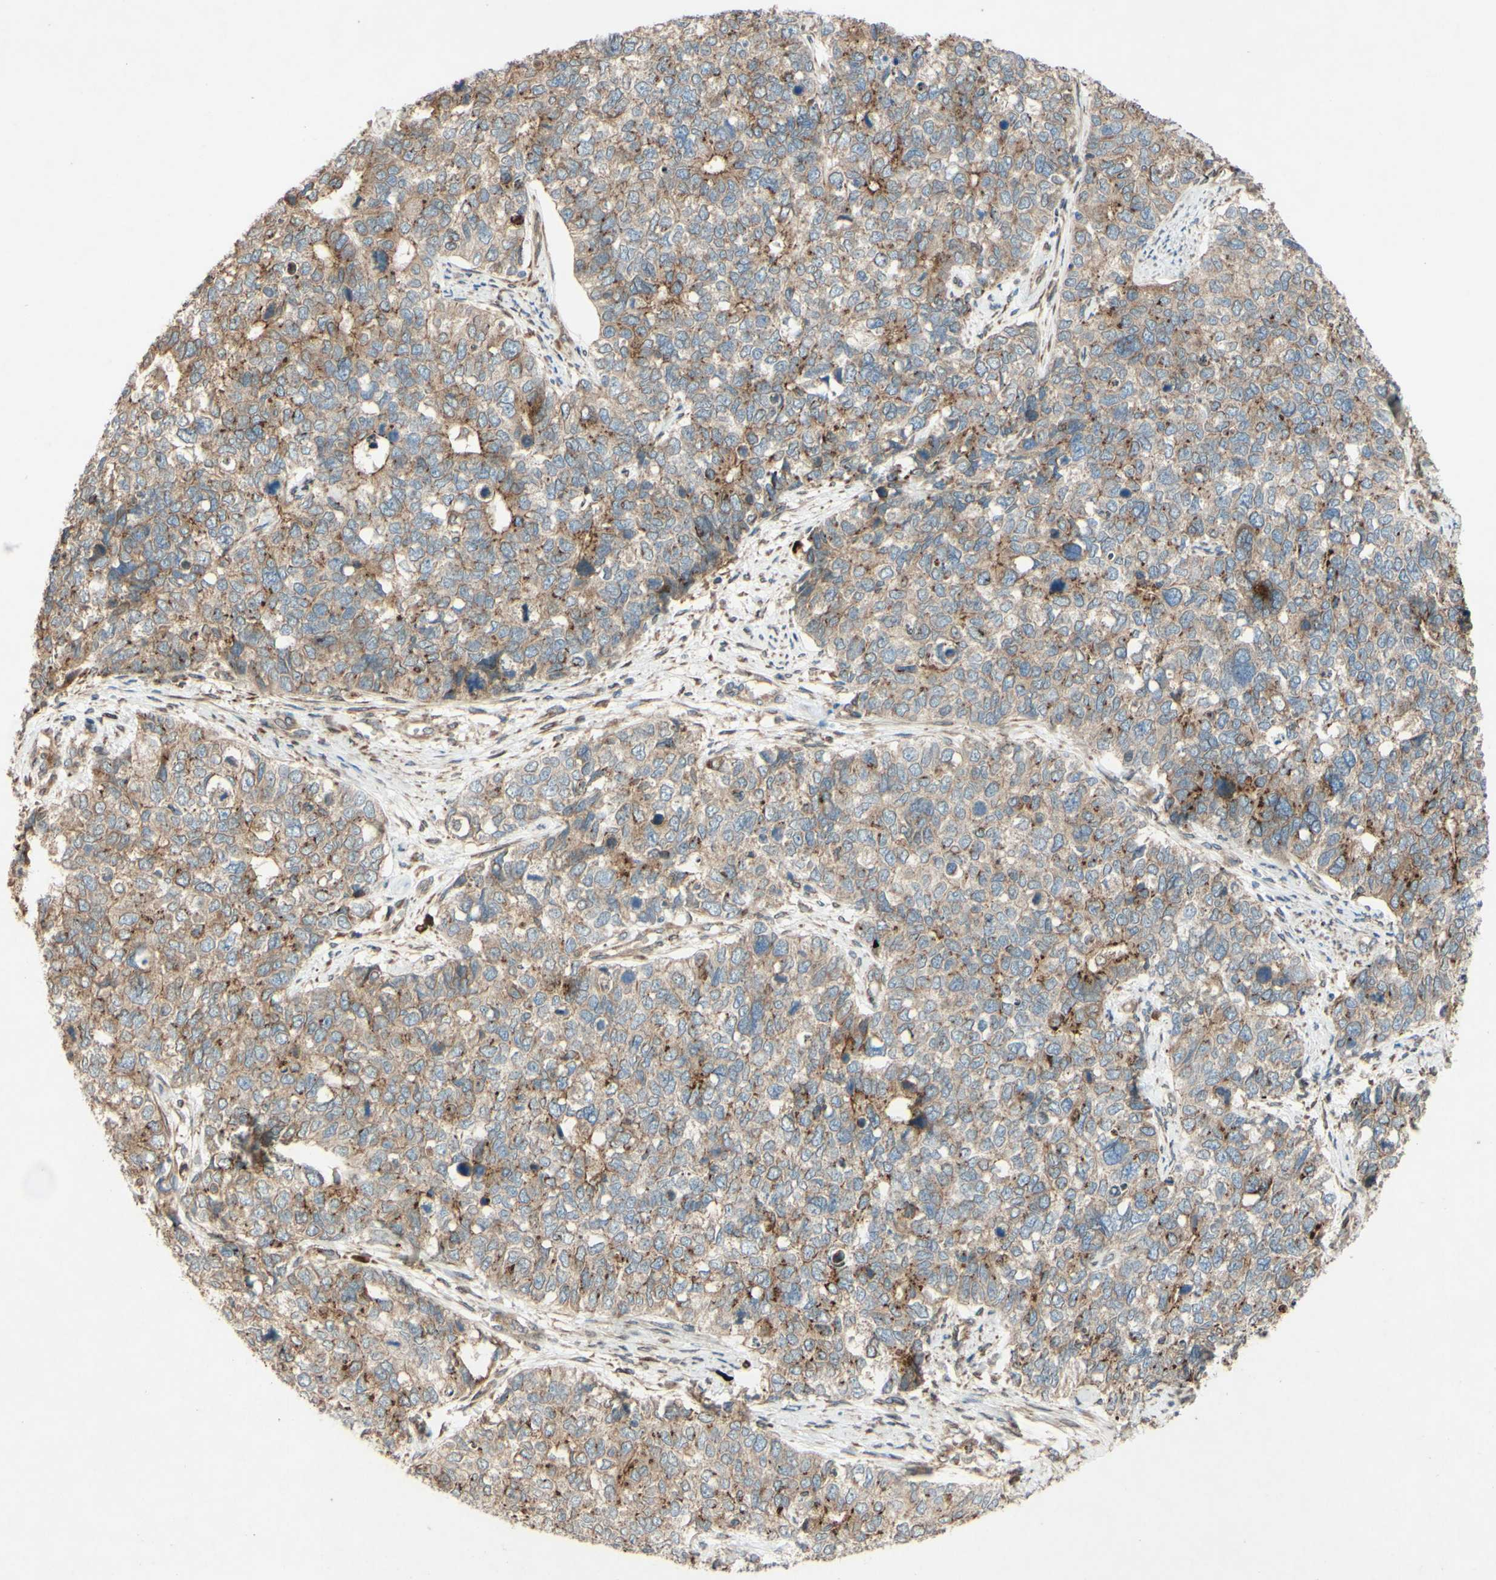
{"staining": {"intensity": "strong", "quantity": "25%-75%", "location": "cytoplasmic/membranous"}, "tissue": "cervical cancer", "cell_type": "Tumor cells", "image_type": "cancer", "snomed": [{"axis": "morphology", "description": "Squamous cell carcinoma, NOS"}, {"axis": "topography", "description": "Cervix"}], "caption": "Strong cytoplasmic/membranous protein expression is identified in approximately 25%-75% of tumor cells in cervical cancer (squamous cell carcinoma).", "gene": "PTPRU", "patient": {"sex": "female", "age": 63}}